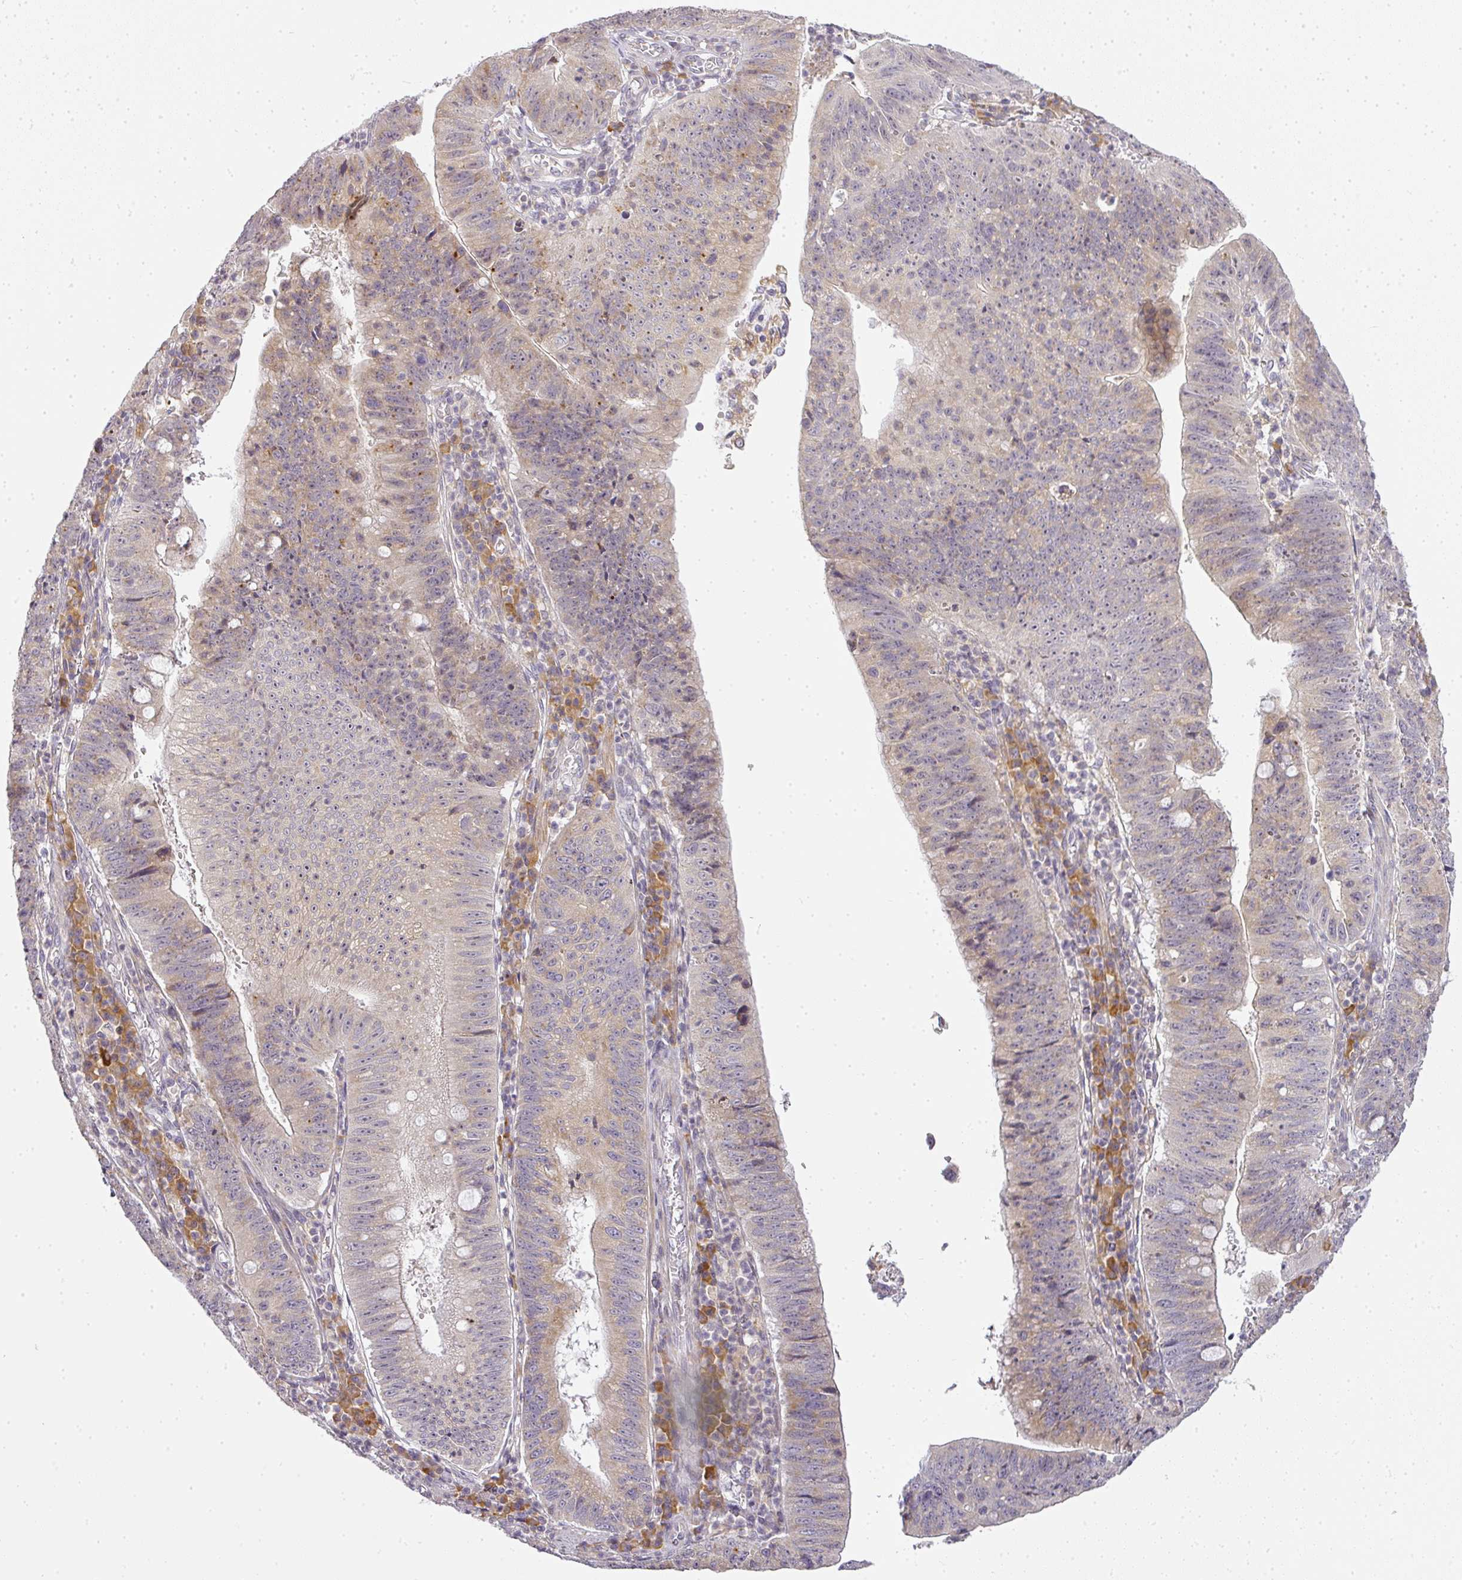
{"staining": {"intensity": "weak", "quantity": "25%-75%", "location": "cytoplasmic/membranous"}, "tissue": "stomach cancer", "cell_type": "Tumor cells", "image_type": "cancer", "snomed": [{"axis": "morphology", "description": "Adenocarcinoma, NOS"}, {"axis": "topography", "description": "Stomach"}], "caption": "Stomach cancer stained with immunohistochemistry displays weak cytoplasmic/membranous expression in approximately 25%-75% of tumor cells. (DAB IHC with brightfield microscopy, high magnification).", "gene": "MED19", "patient": {"sex": "male", "age": 59}}